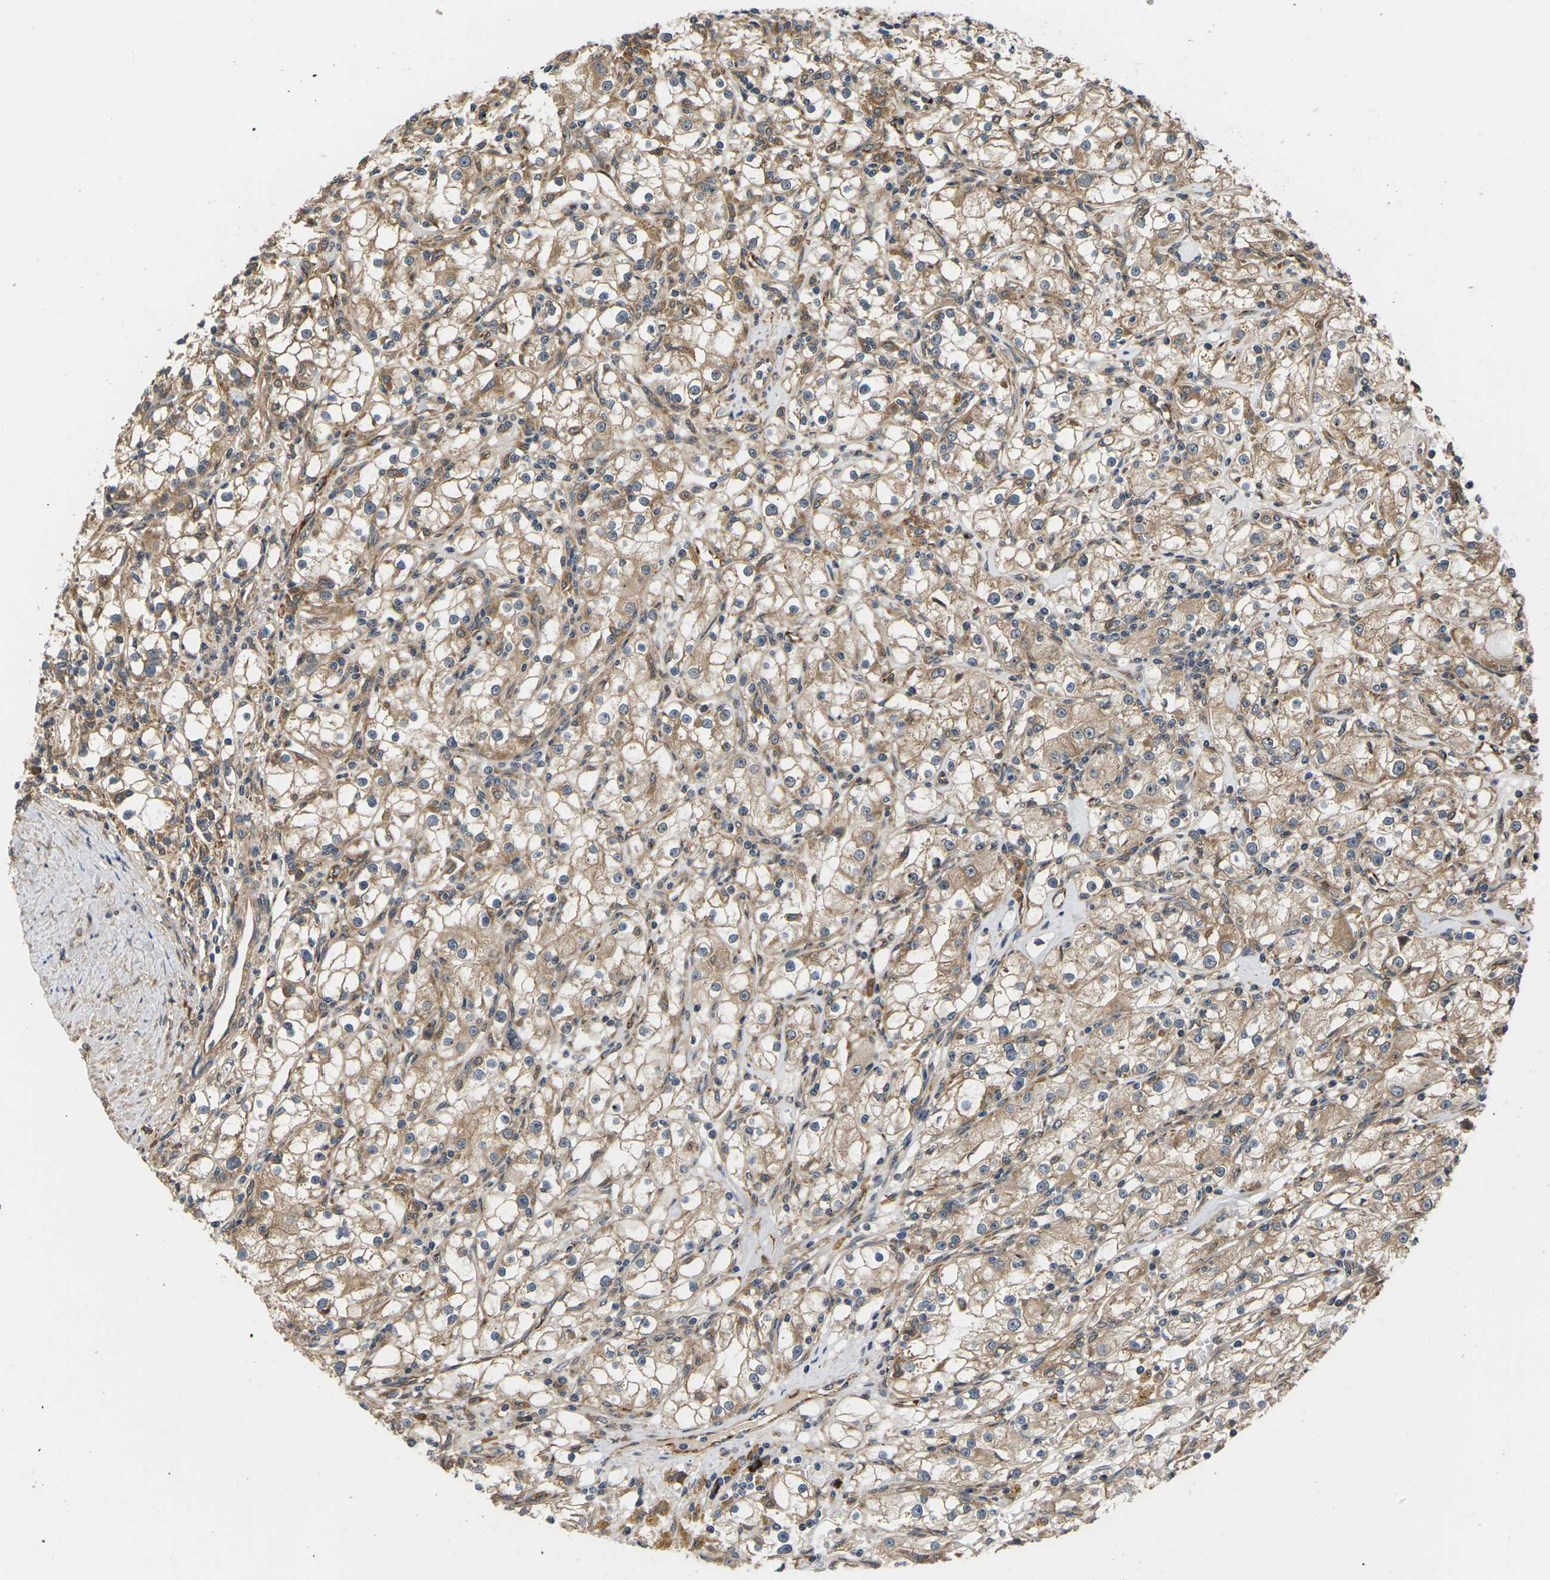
{"staining": {"intensity": "moderate", "quantity": ">75%", "location": "cytoplasmic/membranous"}, "tissue": "renal cancer", "cell_type": "Tumor cells", "image_type": "cancer", "snomed": [{"axis": "morphology", "description": "Adenocarcinoma, NOS"}, {"axis": "topography", "description": "Kidney"}], "caption": "IHC of human renal adenocarcinoma displays medium levels of moderate cytoplasmic/membranous positivity in approximately >75% of tumor cells. (DAB (3,3'-diaminobenzidine) IHC, brown staining for protein, blue staining for nuclei).", "gene": "NRAS", "patient": {"sex": "male", "age": 56}}